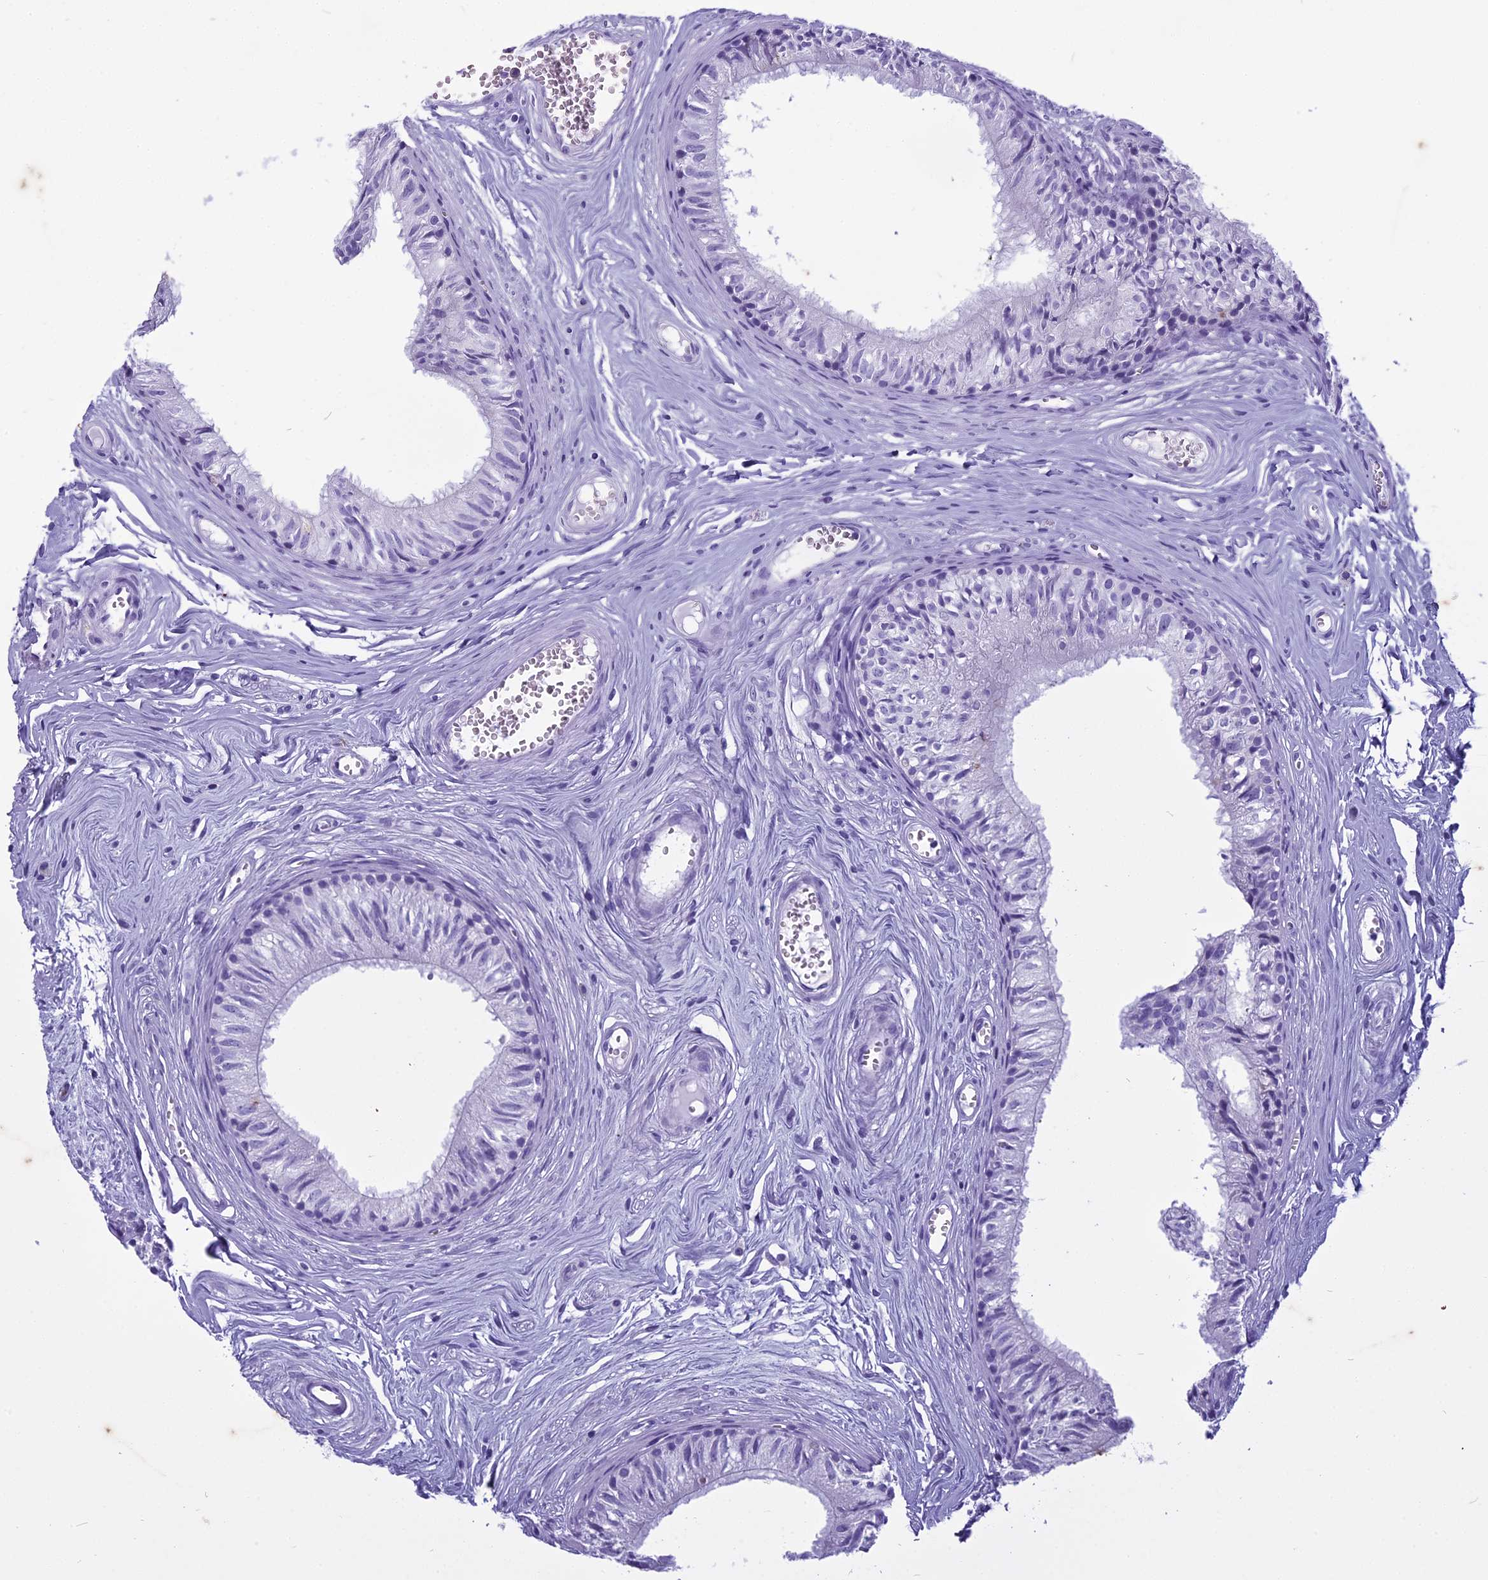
{"staining": {"intensity": "negative", "quantity": "none", "location": "none"}, "tissue": "epididymis", "cell_type": "Glandular cells", "image_type": "normal", "snomed": [{"axis": "morphology", "description": "Normal tissue, NOS"}, {"axis": "topography", "description": "Epididymis"}], "caption": "High power microscopy micrograph of an immunohistochemistry (IHC) micrograph of benign epididymis, revealing no significant positivity in glandular cells. (DAB (3,3'-diaminobenzidine) immunohistochemistry visualized using brightfield microscopy, high magnification).", "gene": "HMGB4", "patient": {"sex": "male", "age": 36}}